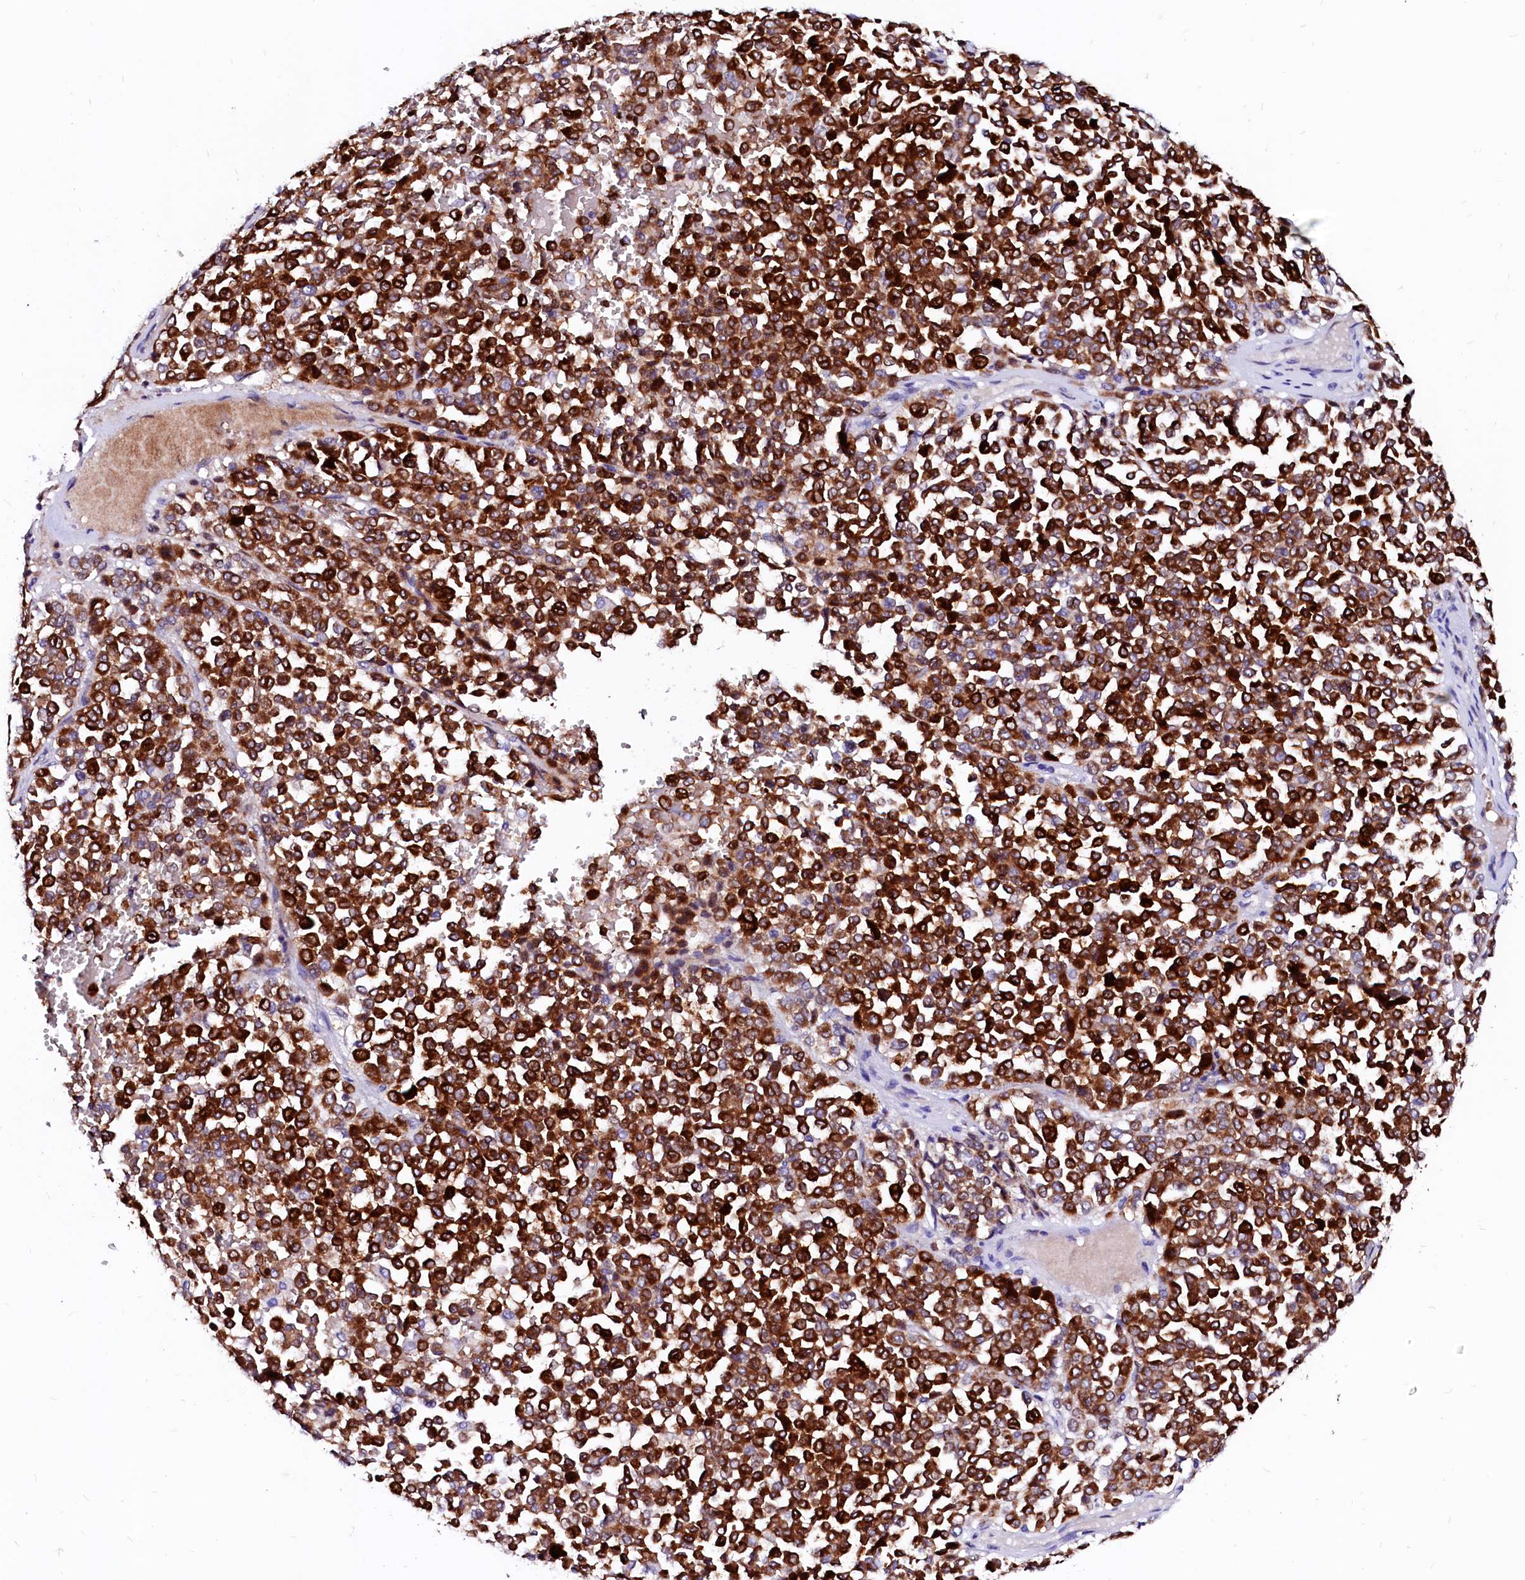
{"staining": {"intensity": "strong", "quantity": ">75%", "location": "cytoplasmic/membranous"}, "tissue": "melanoma", "cell_type": "Tumor cells", "image_type": "cancer", "snomed": [{"axis": "morphology", "description": "Malignant melanoma, Metastatic site"}, {"axis": "topography", "description": "Pancreas"}], "caption": "A photomicrograph of human malignant melanoma (metastatic site) stained for a protein reveals strong cytoplasmic/membranous brown staining in tumor cells.", "gene": "RAB27A", "patient": {"sex": "female", "age": 30}}